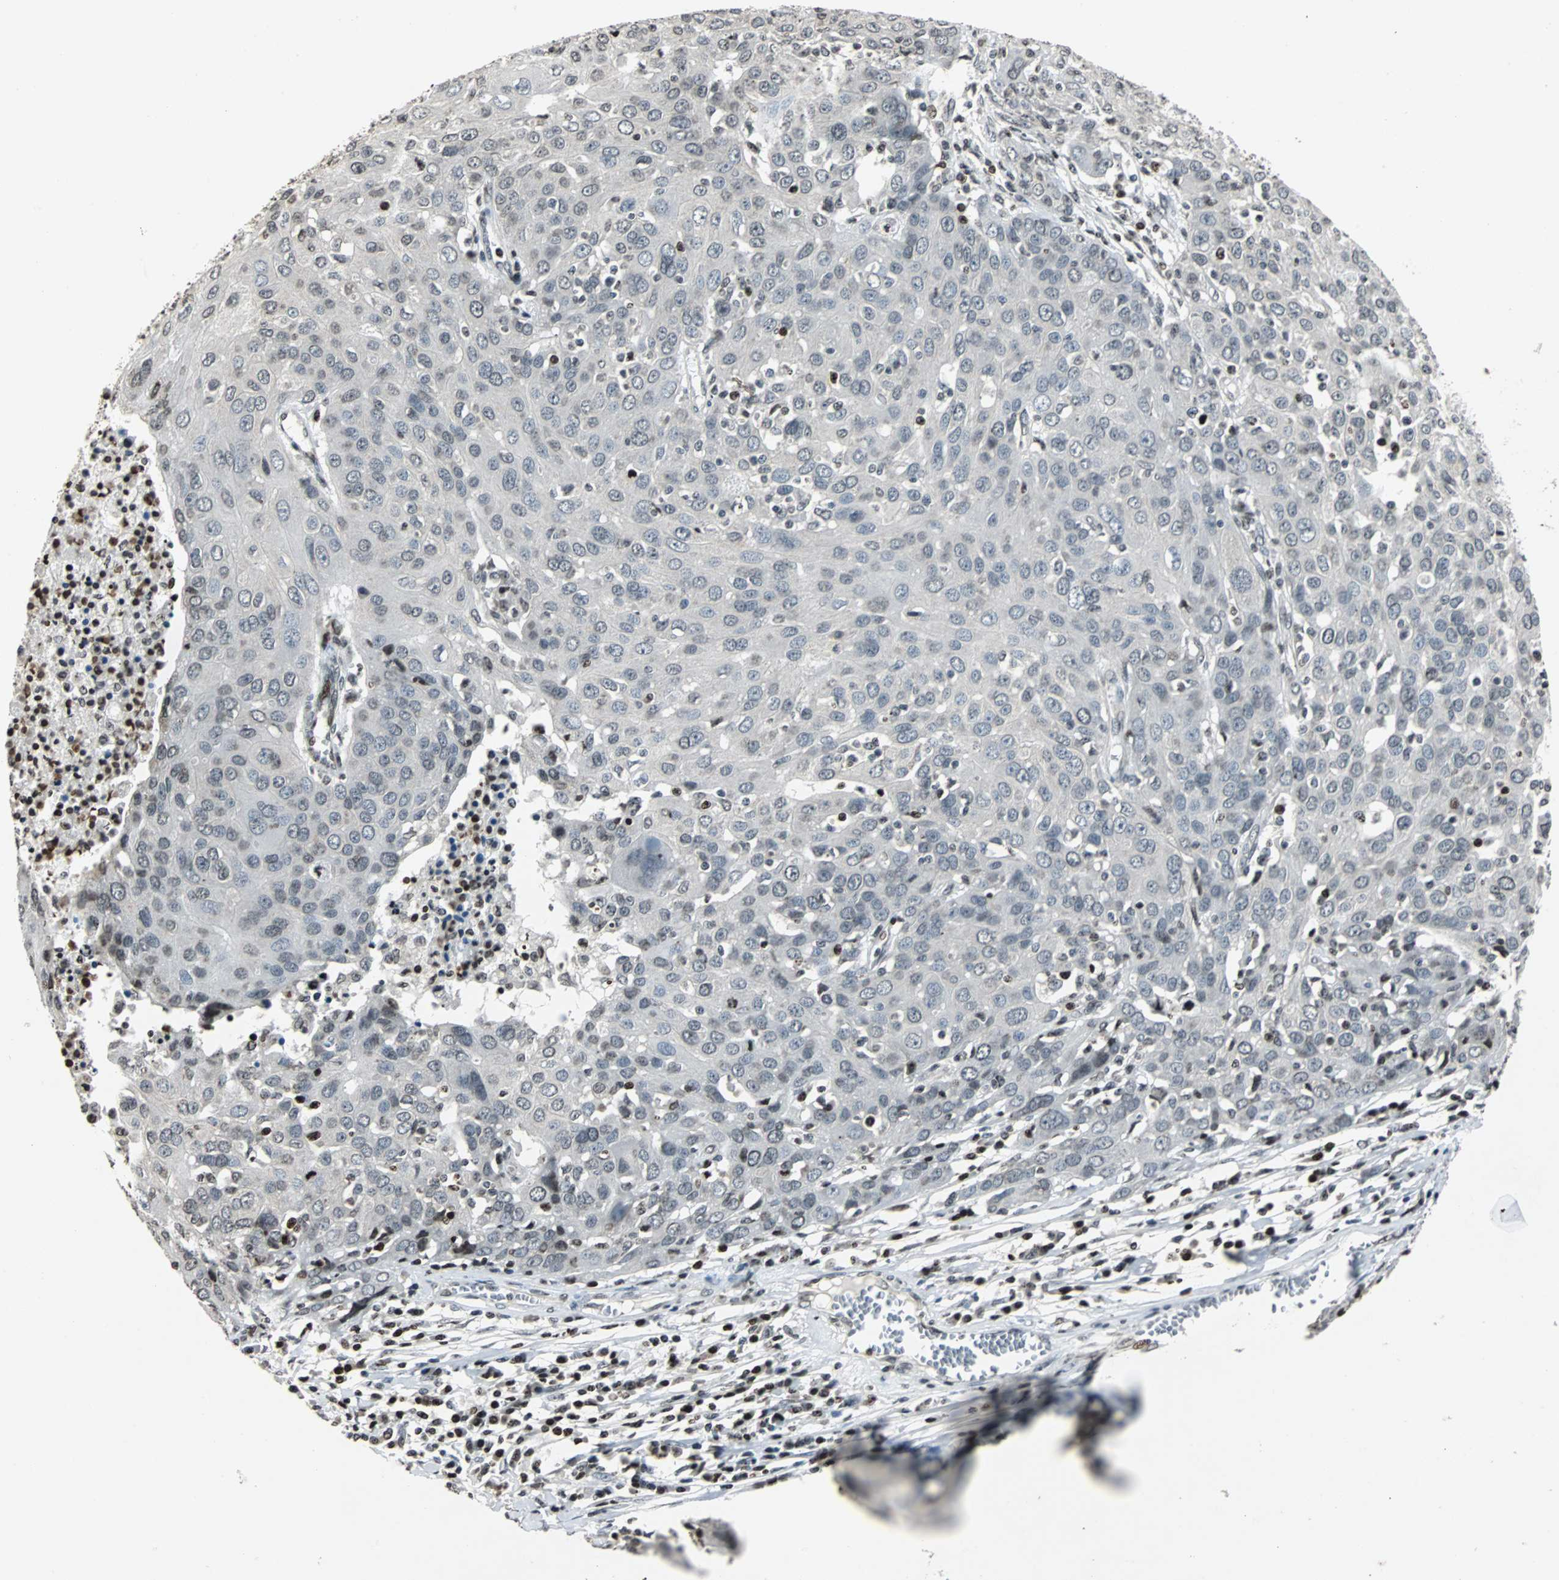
{"staining": {"intensity": "negative", "quantity": "none", "location": "none"}, "tissue": "ovarian cancer", "cell_type": "Tumor cells", "image_type": "cancer", "snomed": [{"axis": "morphology", "description": "Carcinoma, endometroid"}, {"axis": "topography", "description": "Ovary"}], "caption": "Immunohistochemistry (IHC) micrograph of human endometroid carcinoma (ovarian) stained for a protein (brown), which displays no expression in tumor cells.", "gene": "PAXIP1", "patient": {"sex": "female", "age": 50}}